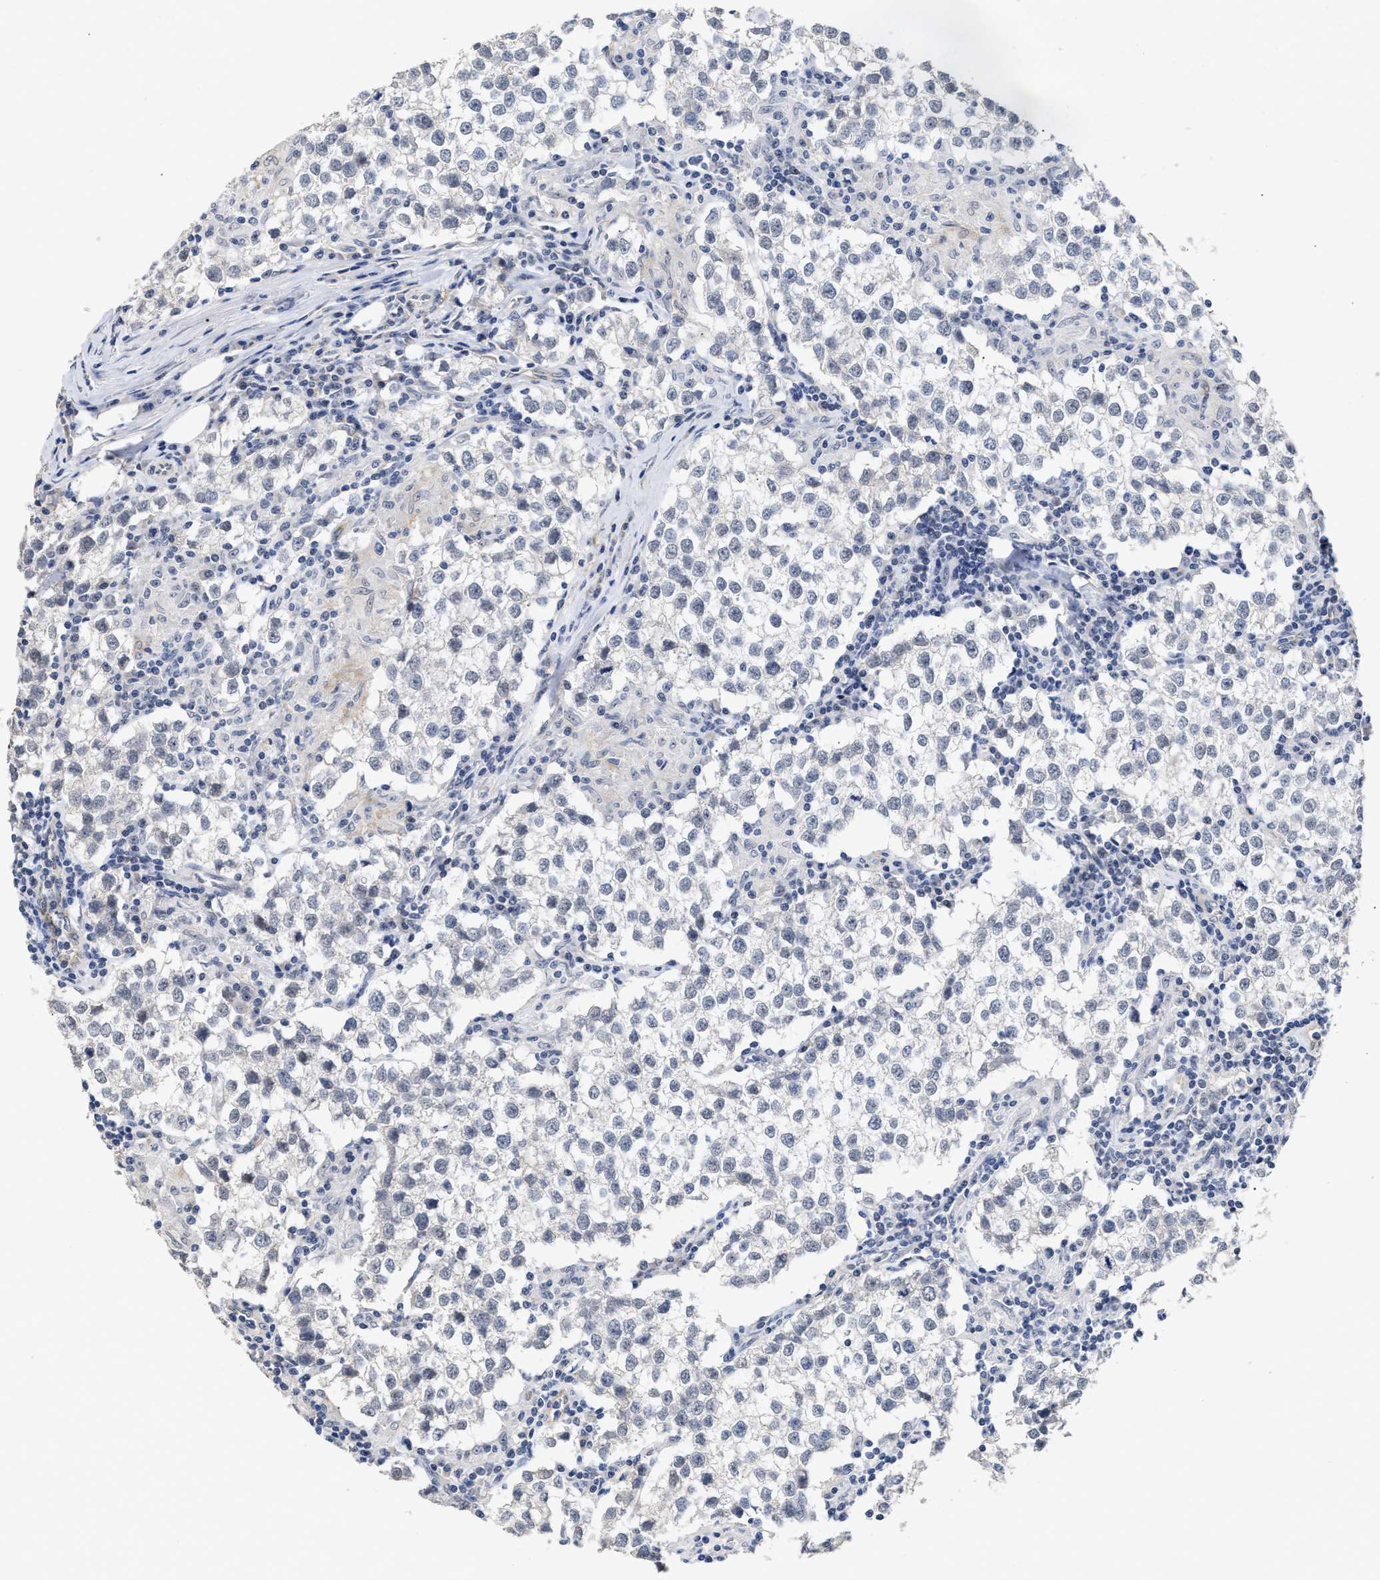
{"staining": {"intensity": "negative", "quantity": "none", "location": "none"}, "tissue": "testis cancer", "cell_type": "Tumor cells", "image_type": "cancer", "snomed": [{"axis": "morphology", "description": "Seminoma, NOS"}, {"axis": "morphology", "description": "Carcinoma, Embryonal, NOS"}, {"axis": "topography", "description": "Testis"}], "caption": "This is a histopathology image of IHC staining of testis cancer, which shows no expression in tumor cells.", "gene": "AHNAK2", "patient": {"sex": "male", "age": 36}}